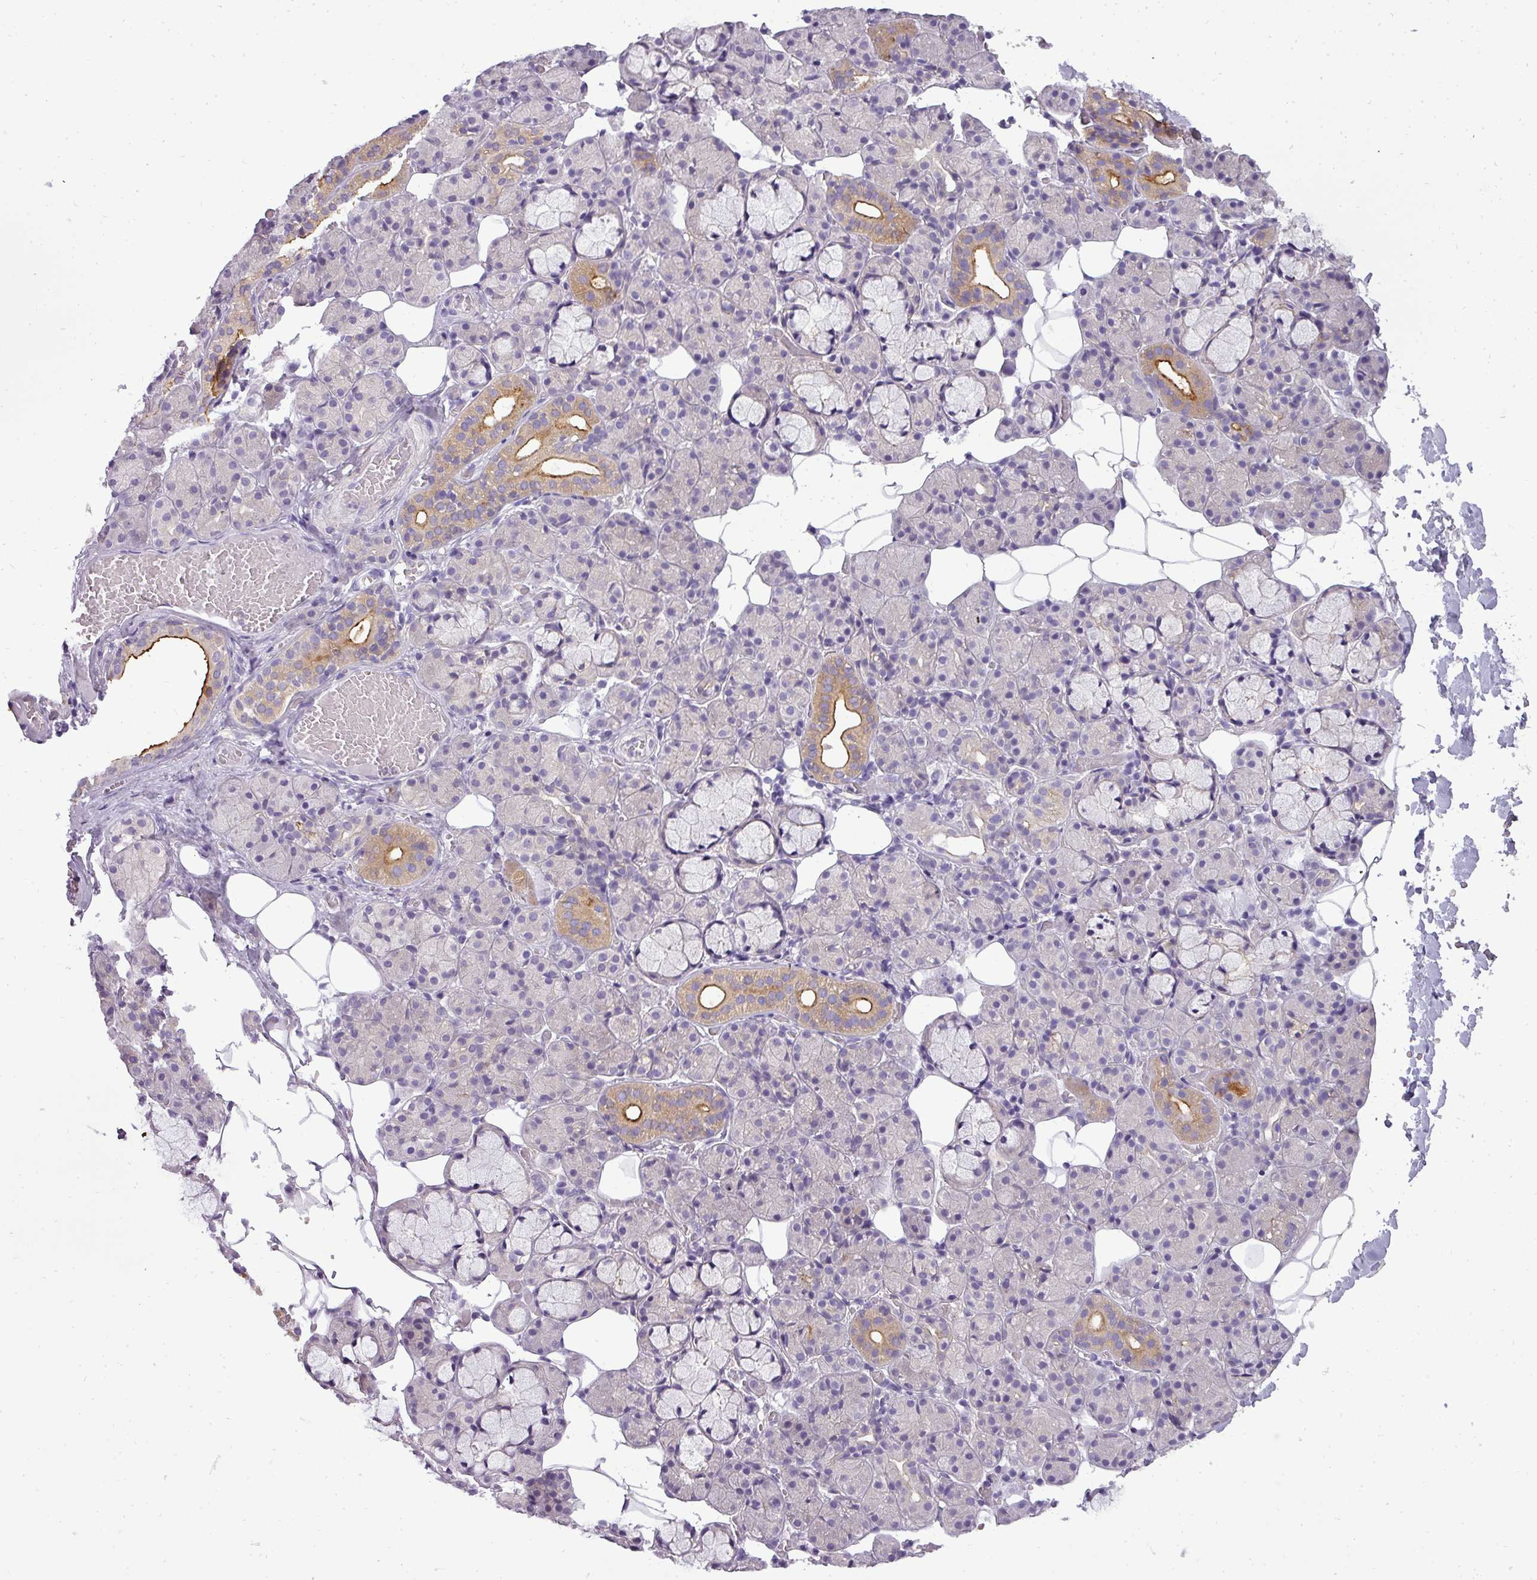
{"staining": {"intensity": "moderate", "quantity": "<25%", "location": "cytoplasmic/membranous"}, "tissue": "salivary gland", "cell_type": "Glandular cells", "image_type": "normal", "snomed": [{"axis": "morphology", "description": "Normal tissue, NOS"}, {"axis": "topography", "description": "Salivary gland"}], "caption": "The image shows a brown stain indicating the presence of a protein in the cytoplasmic/membranous of glandular cells in salivary gland.", "gene": "ATP6V1D", "patient": {"sex": "male", "age": 63}}